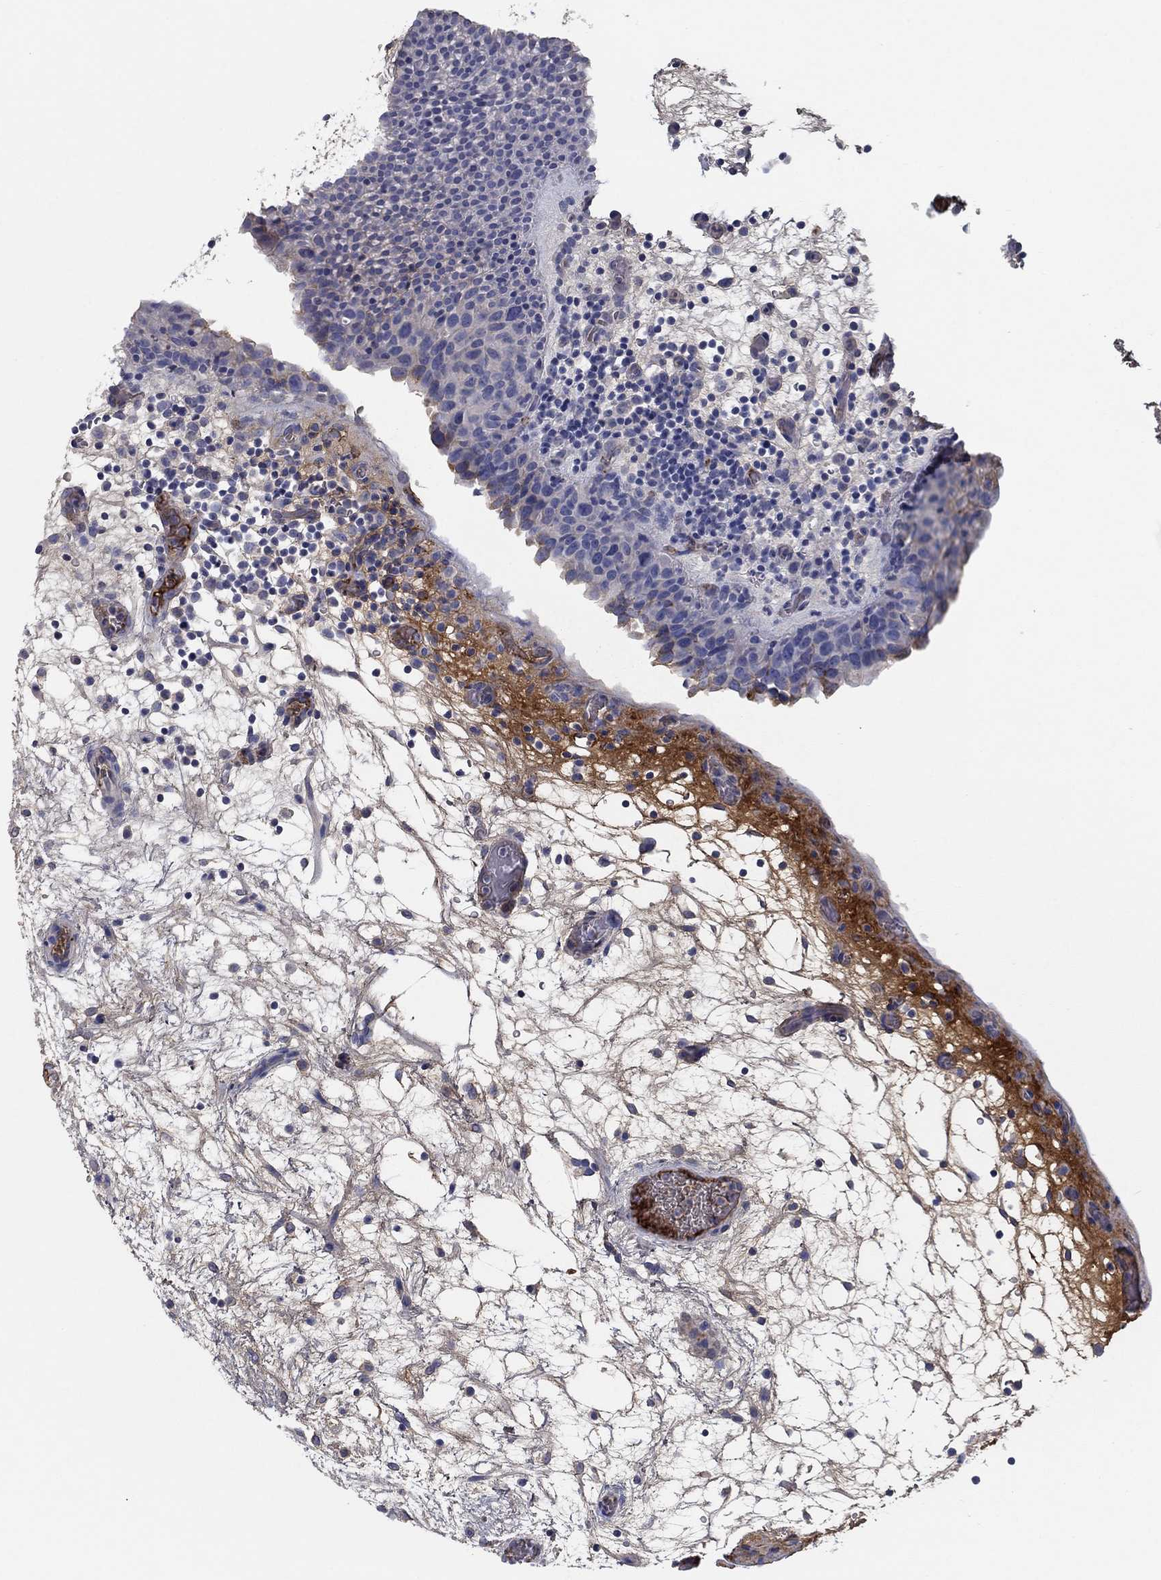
{"staining": {"intensity": "negative", "quantity": "none", "location": "none"}, "tissue": "urinary bladder", "cell_type": "Urothelial cells", "image_type": "normal", "snomed": [{"axis": "morphology", "description": "Normal tissue, NOS"}, {"axis": "topography", "description": "Urinary bladder"}], "caption": "Human urinary bladder stained for a protein using immunohistochemistry (IHC) displays no positivity in urothelial cells.", "gene": "APOC3", "patient": {"sex": "male", "age": 37}}